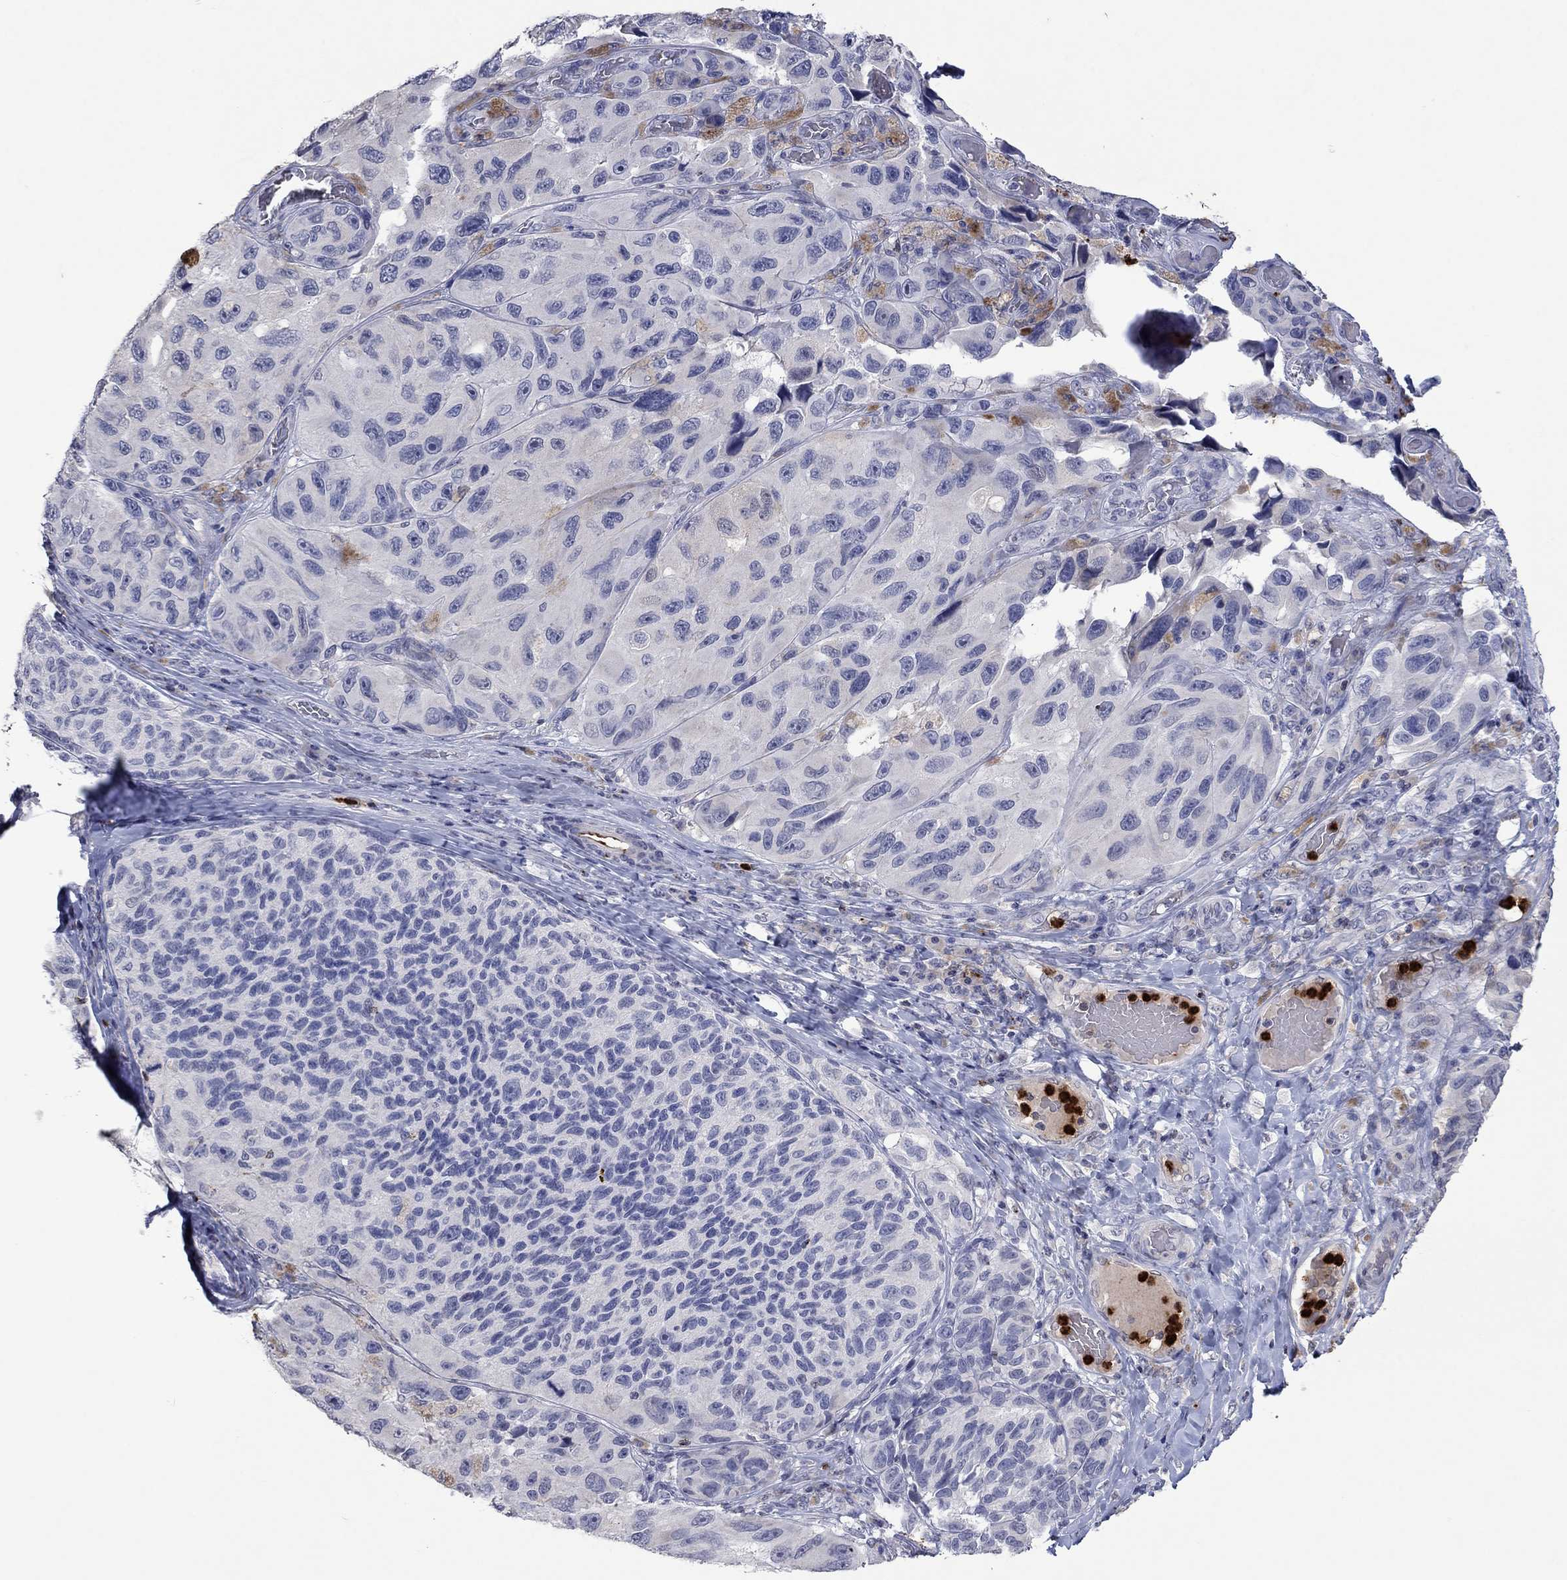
{"staining": {"intensity": "negative", "quantity": "none", "location": "none"}, "tissue": "melanoma", "cell_type": "Tumor cells", "image_type": "cancer", "snomed": [{"axis": "morphology", "description": "Malignant melanoma, NOS"}, {"axis": "topography", "description": "Skin"}], "caption": "There is no significant expression in tumor cells of malignant melanoma. Nuclei are stained in blue.", "gene": "CCL5", "patient": {"sex": "female", "age": 73}}